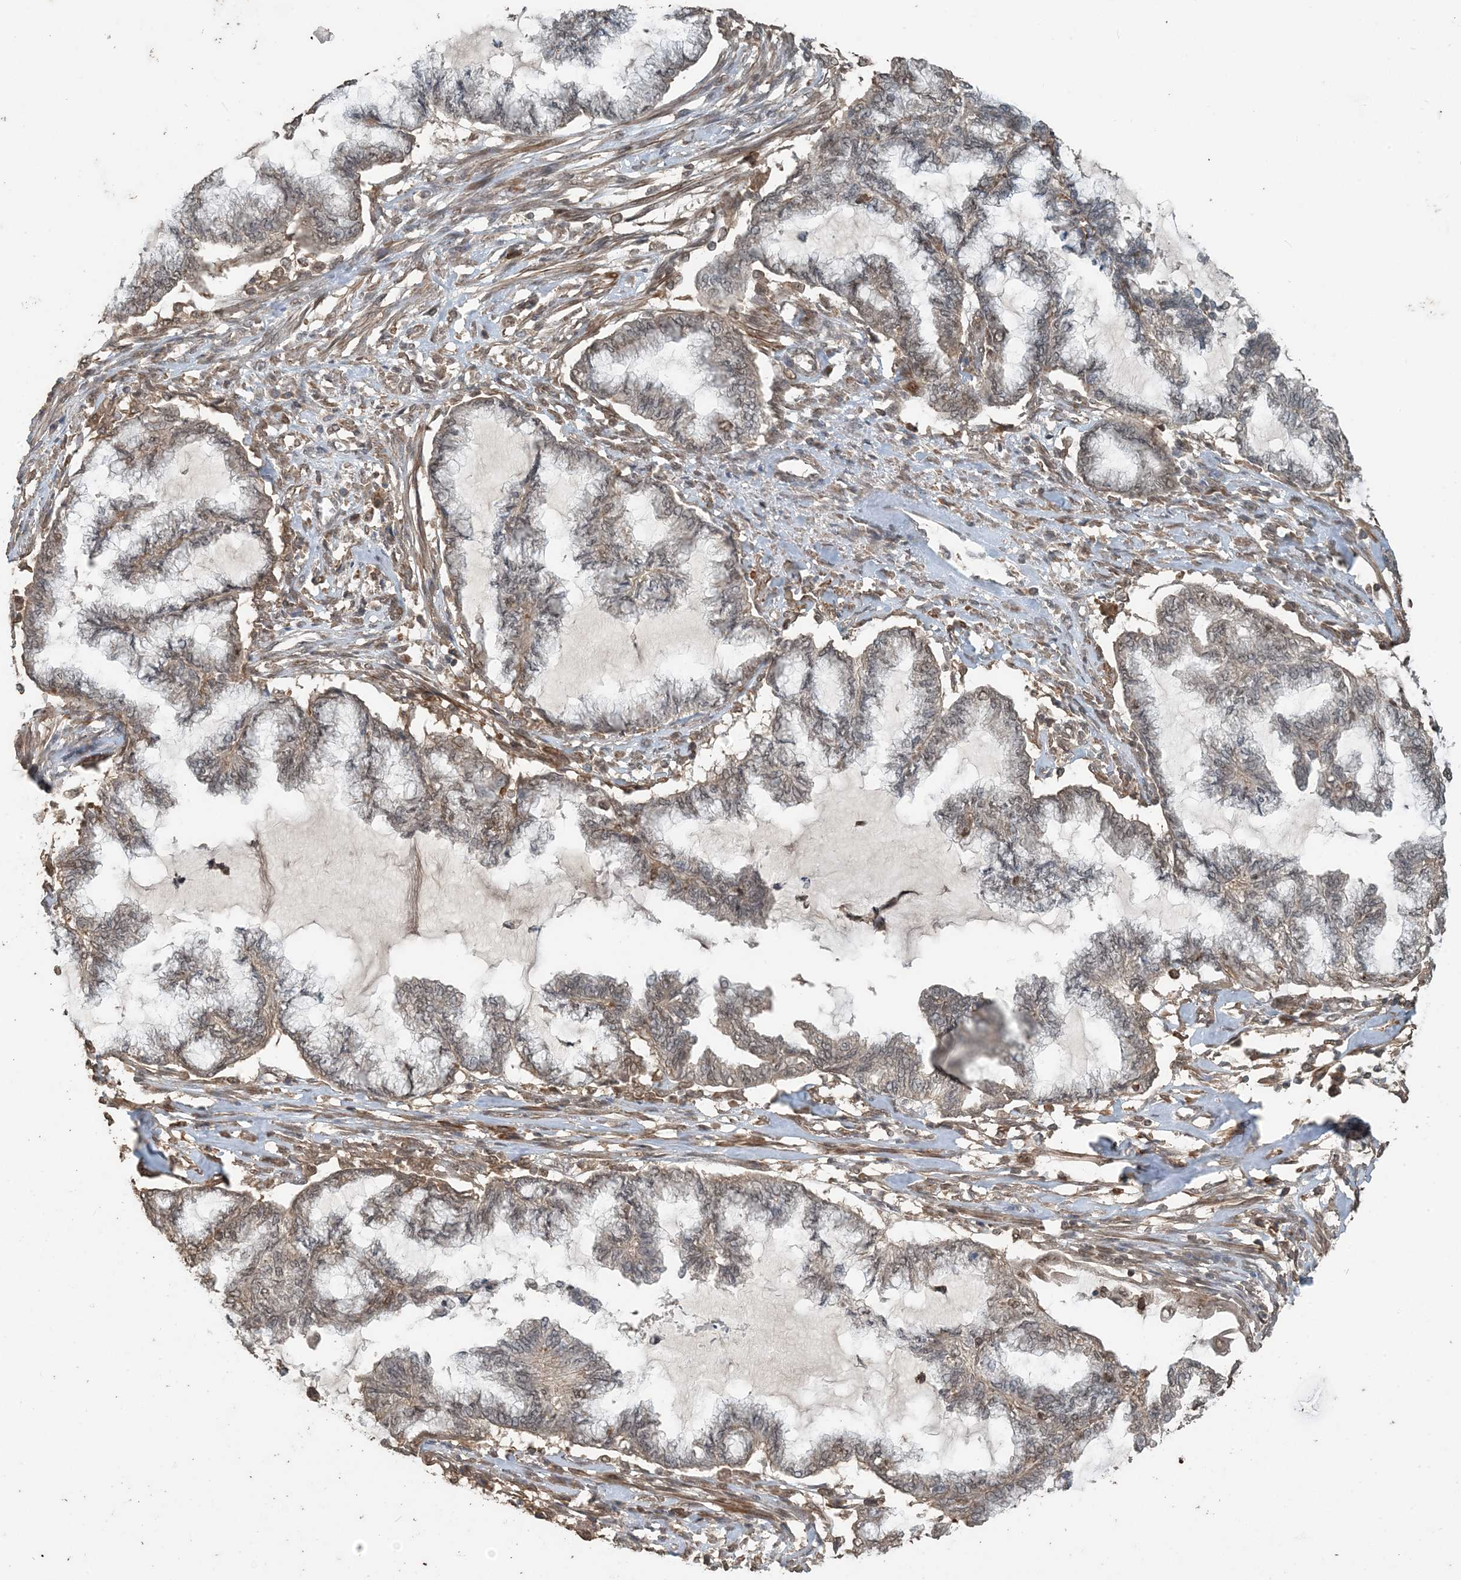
{"staining": {"intensity": "weak", "quantity": "<25%", "location": "nuclear"}, "tissue": "endometrial cancer", "cell_type": "Tumor cells", "image_type": "cancer", "snomed": [{"axis": "morphology", "description": "Adenocarcinoma, NOS"}, {"axis": "topography", "description": "Endometrium"}], "caption": "This is an immunohistochemistry image of human adenocarcinoma (endometrial). There is no positivity in tumor cells.", "gene": "ZC3H12A", "patient": {"sex": "female", "age": 86}}